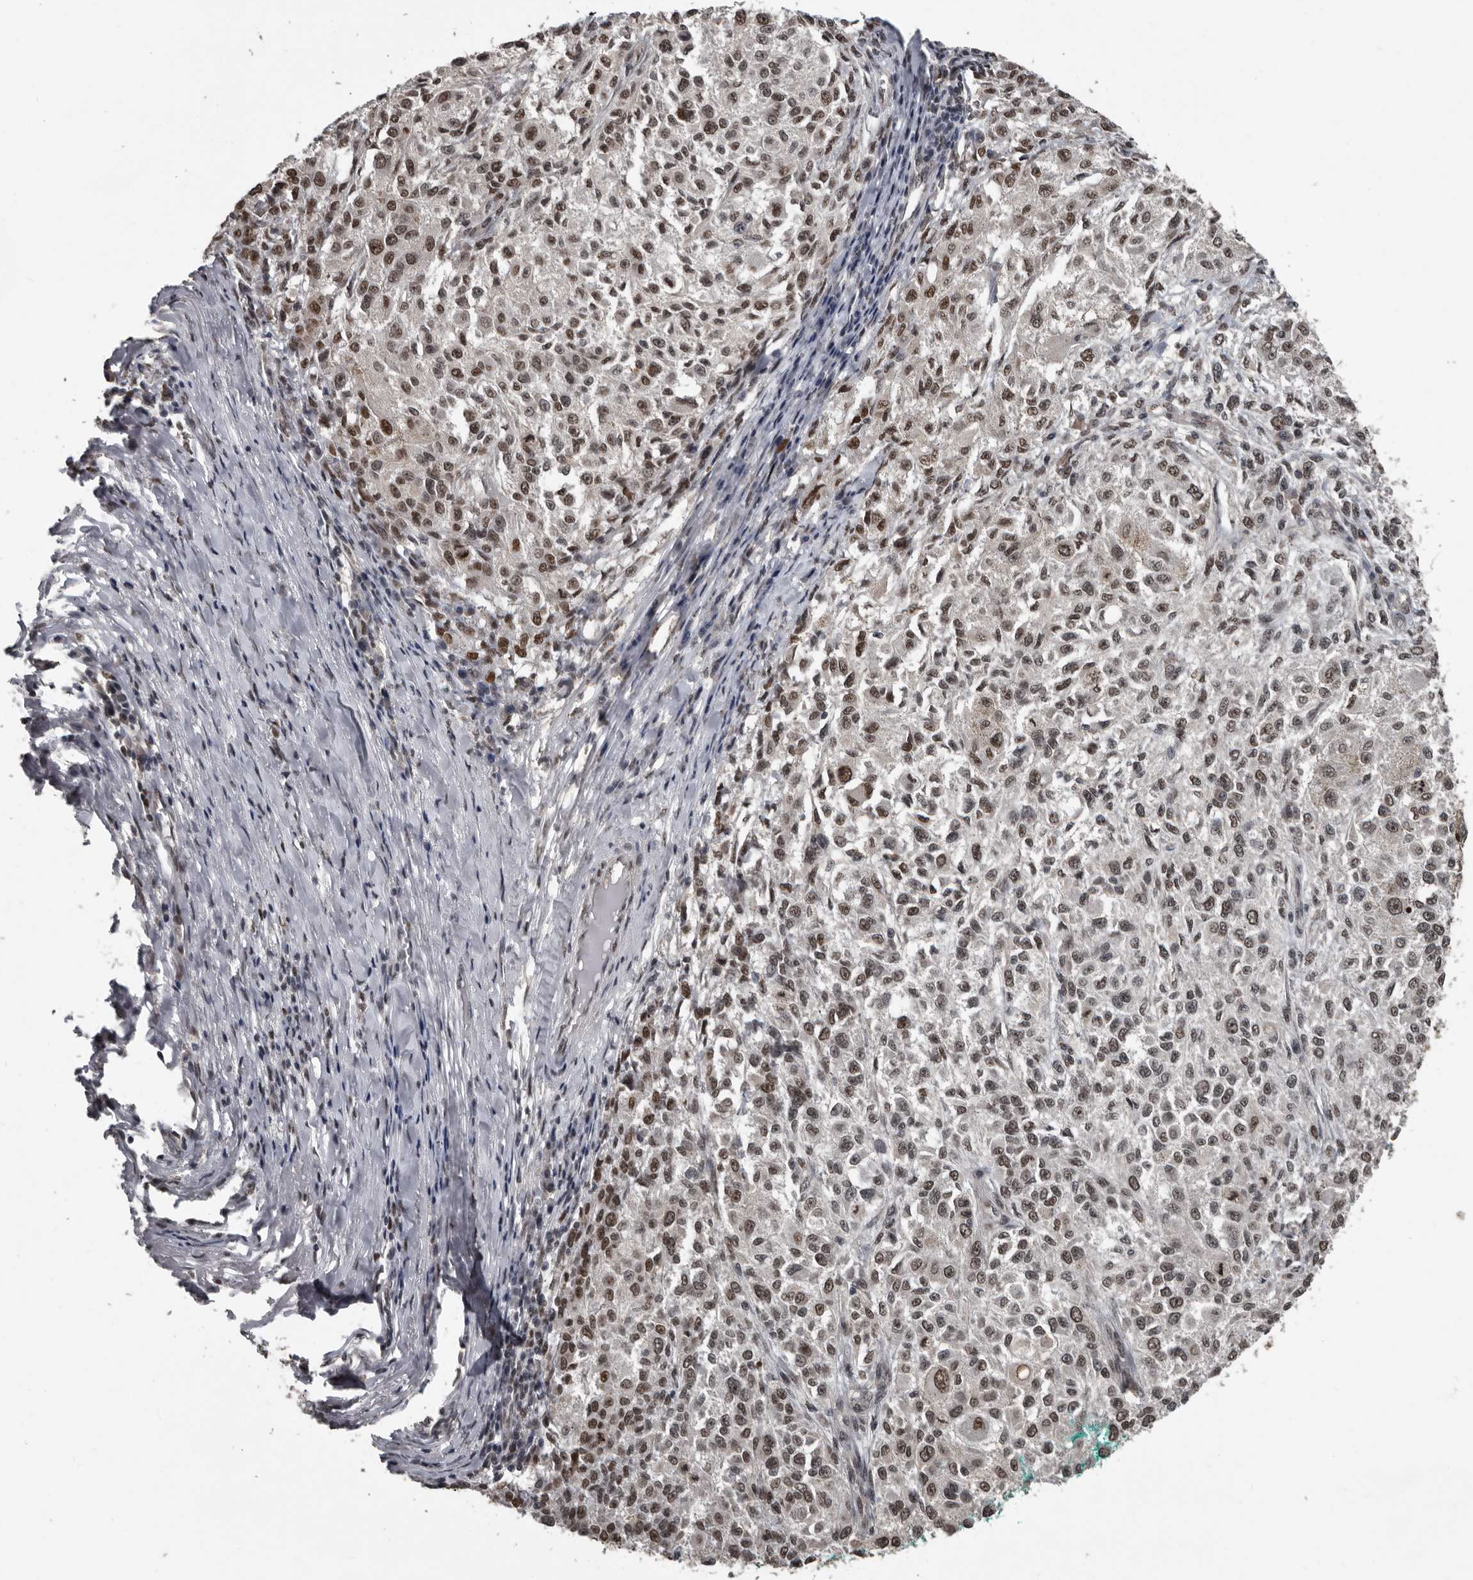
{"staining": {"intensity": "moderate", "quantity": ">75%", "location": "nuclear"}, "tissue": "melanoma", "cell_type": "Tumor cells", "image_type": "cancer", "snomed": [{"axis": "morphology", "description": "Necrosis, NOS"}, {"axis": "morphology", "description": "Malignant melanoma, NOS"}, {"axis": "topography", "description": "Skin"}], "caption": "Immunohistochemistry (IHC) micrograph of neoplastic tissue: human melanoma stained using IHC shows medium levels of moderate protein expression localized specifically in the nuclear of tumor cells, appearing as a nuclear brown color.", "gene": "CHD1L", "patient": {"sex": "female", "age": 87}}